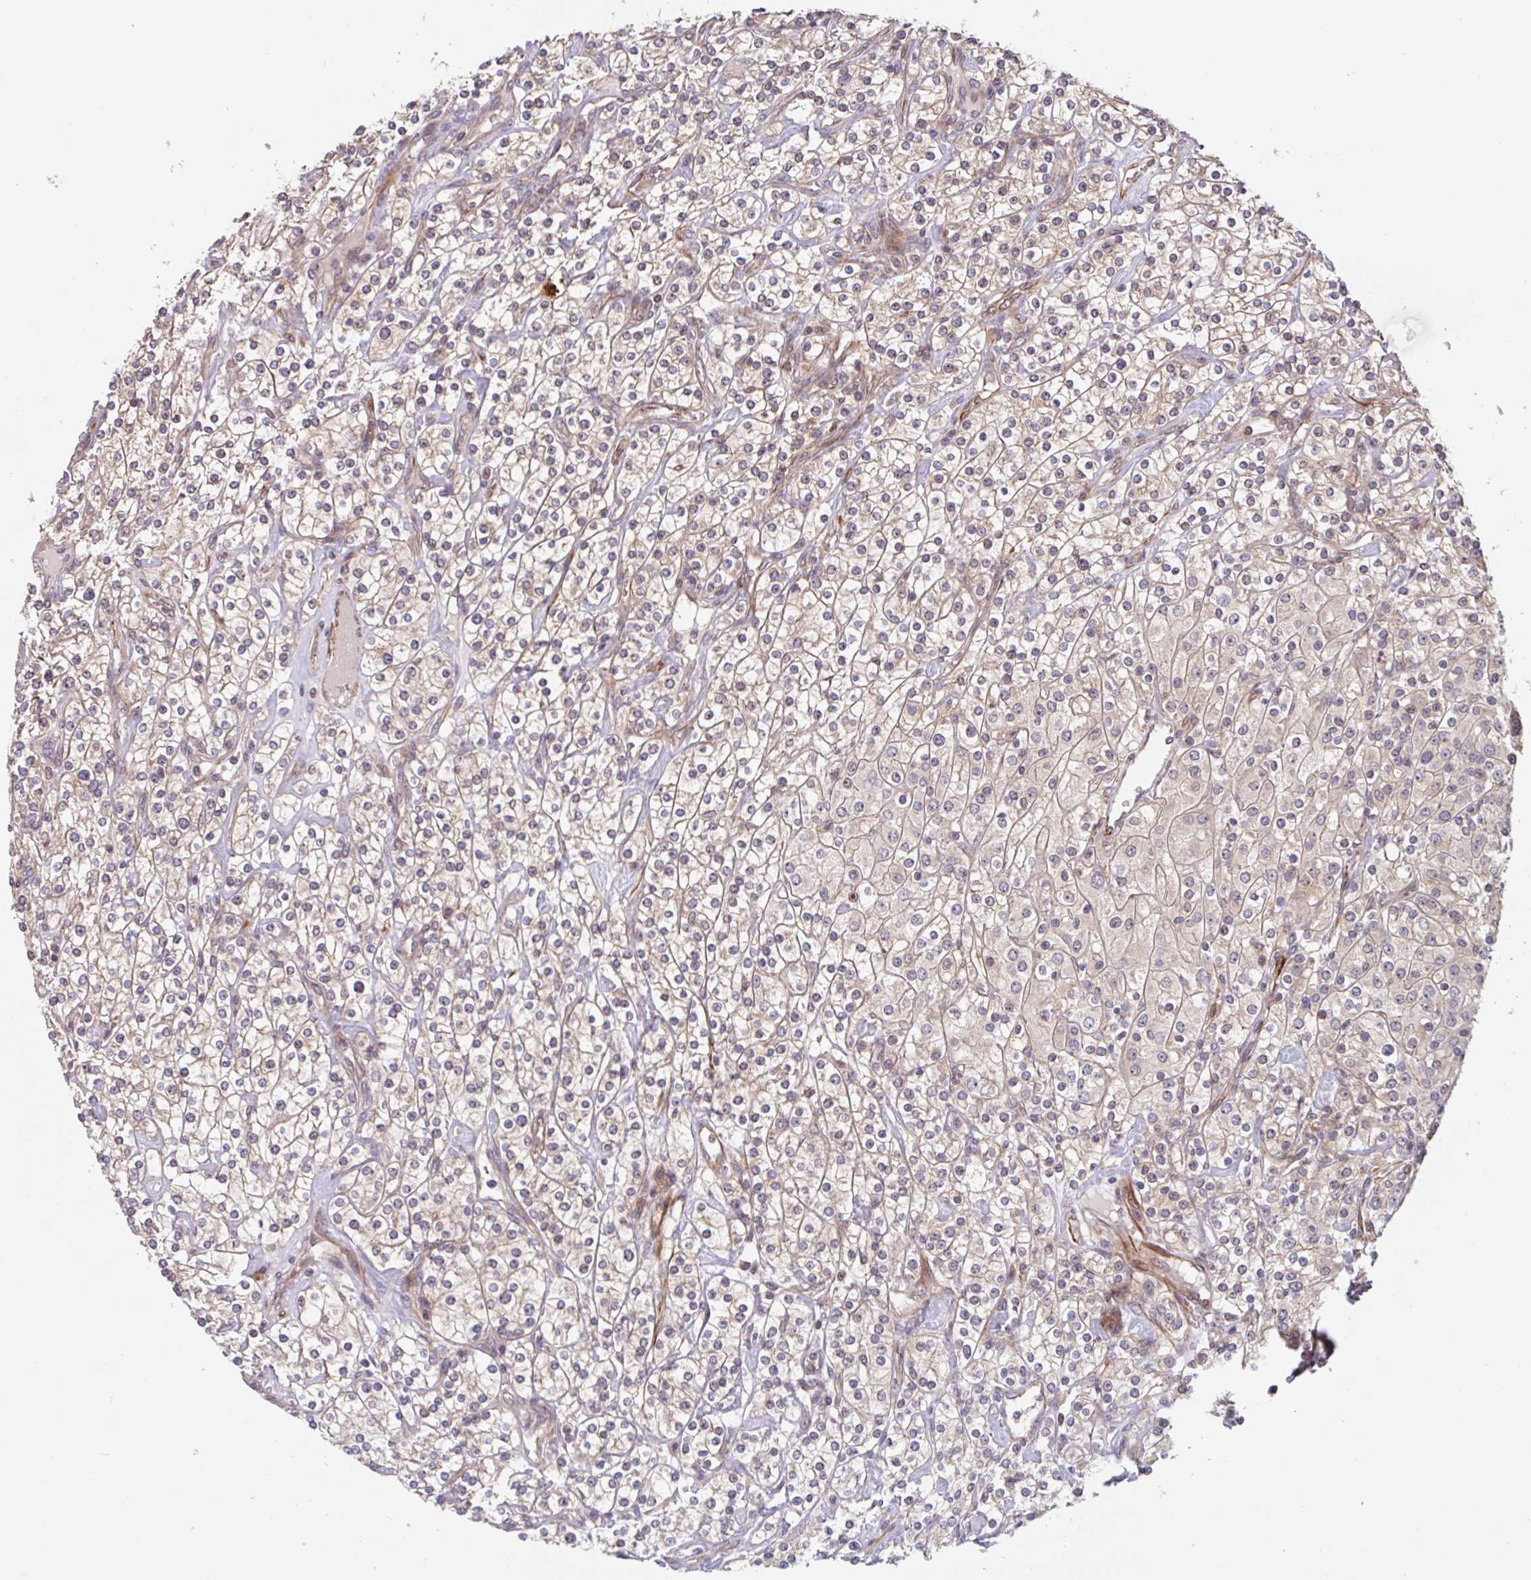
{"staining": {"intensity": "weak", "quantity": "25%-75%", "location": "cytoplasmic/membranous"}, "tissue": "renal cancer", "cell_type": "Tumor cells", "image_type": "cancer", "snomed": [{"axis": "morphology", "description": "Adenocarcinoma, NOS"}, {"axis": "topography", "description": "Kidney"}], "caption": "Renal adenocarcinoma was stained to show a protein in brown. There is low levels of weak cytoplasmic/membranous positivity in approximately 25%-75% of tumor cells. The staining was performed using DAB (3,3'-diaminobenzidine) to visualize the protein expression in brown, while the nuclei were stained in blue with hematoxylin (Magnification: 20x).", "gene": "NUB1", "patient": {"sex": "male", "age": 77}}